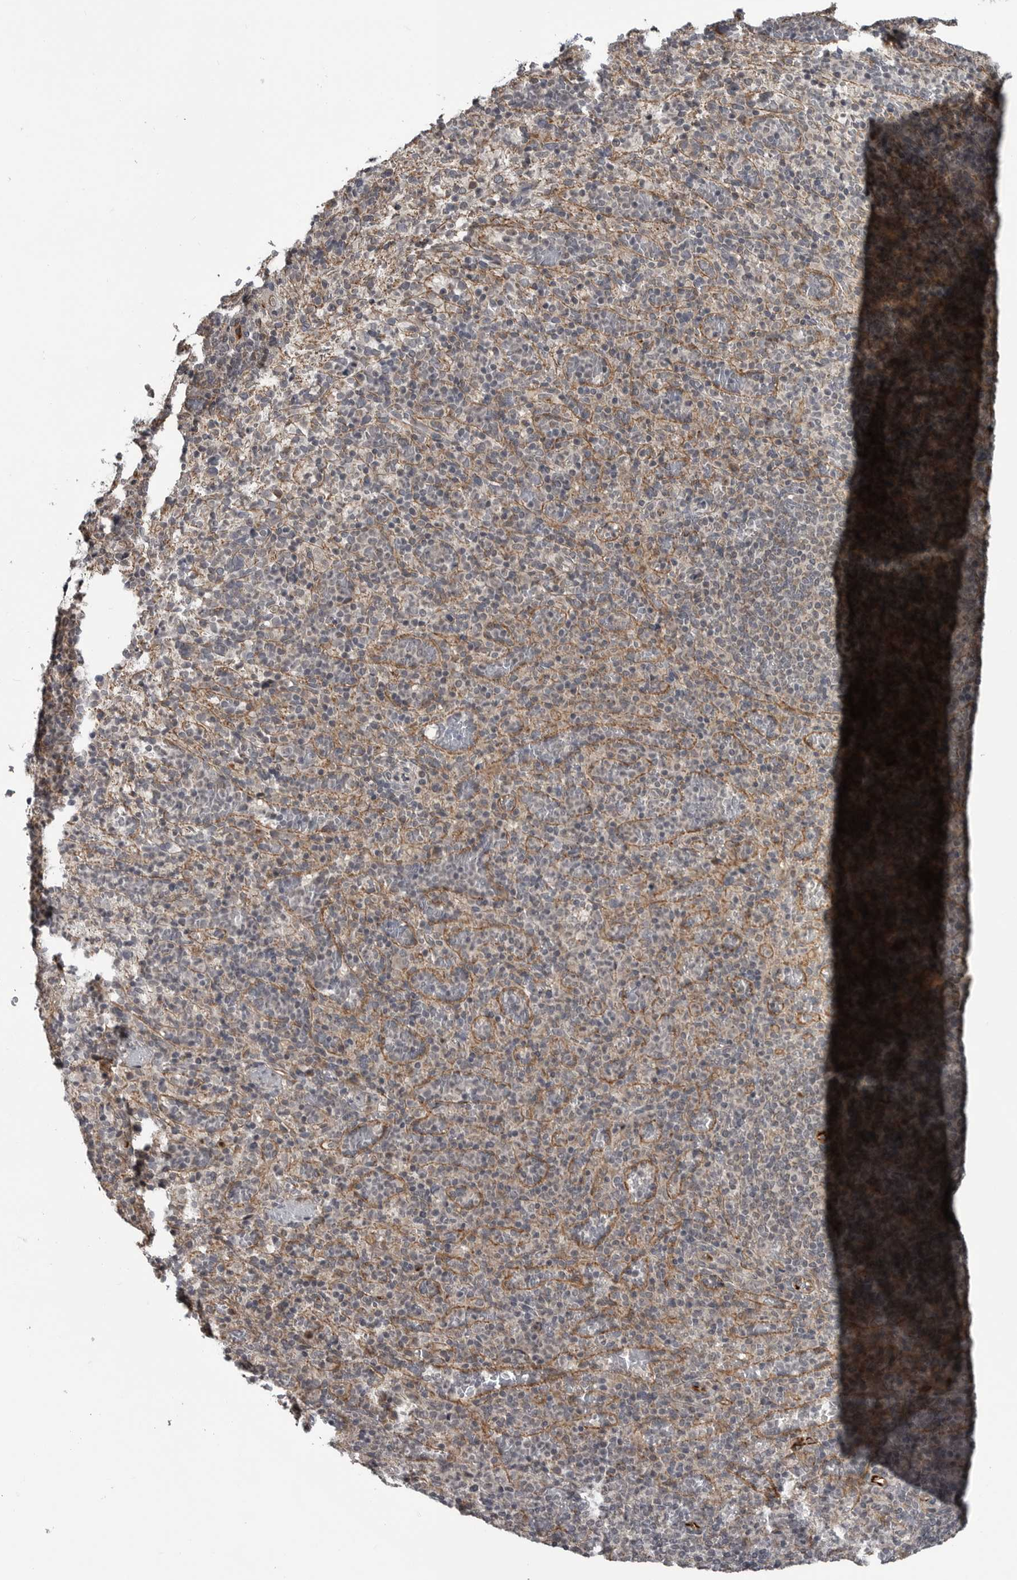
{"staining": {"intensity": "negative", "quantity": "none", "location": "none"}, "tissue": "spleen", "cell_type": "Cells in red pulp", "image_type": "normal", "snomed": [{"axis": "morphology", "description": "Normal tissue, NOS"}, {"axis": "topography", "description": "Spleen"}], "caption": "Immunohistochemistry (IHC) micrograph of benign spleen: spleen stained with DAB (3,3'-diaminobenzidine) shows no significant protein positivity in cells in red pulp.", "gene": "FAAP100", "patient": {"sex": "female", "age": 74}}